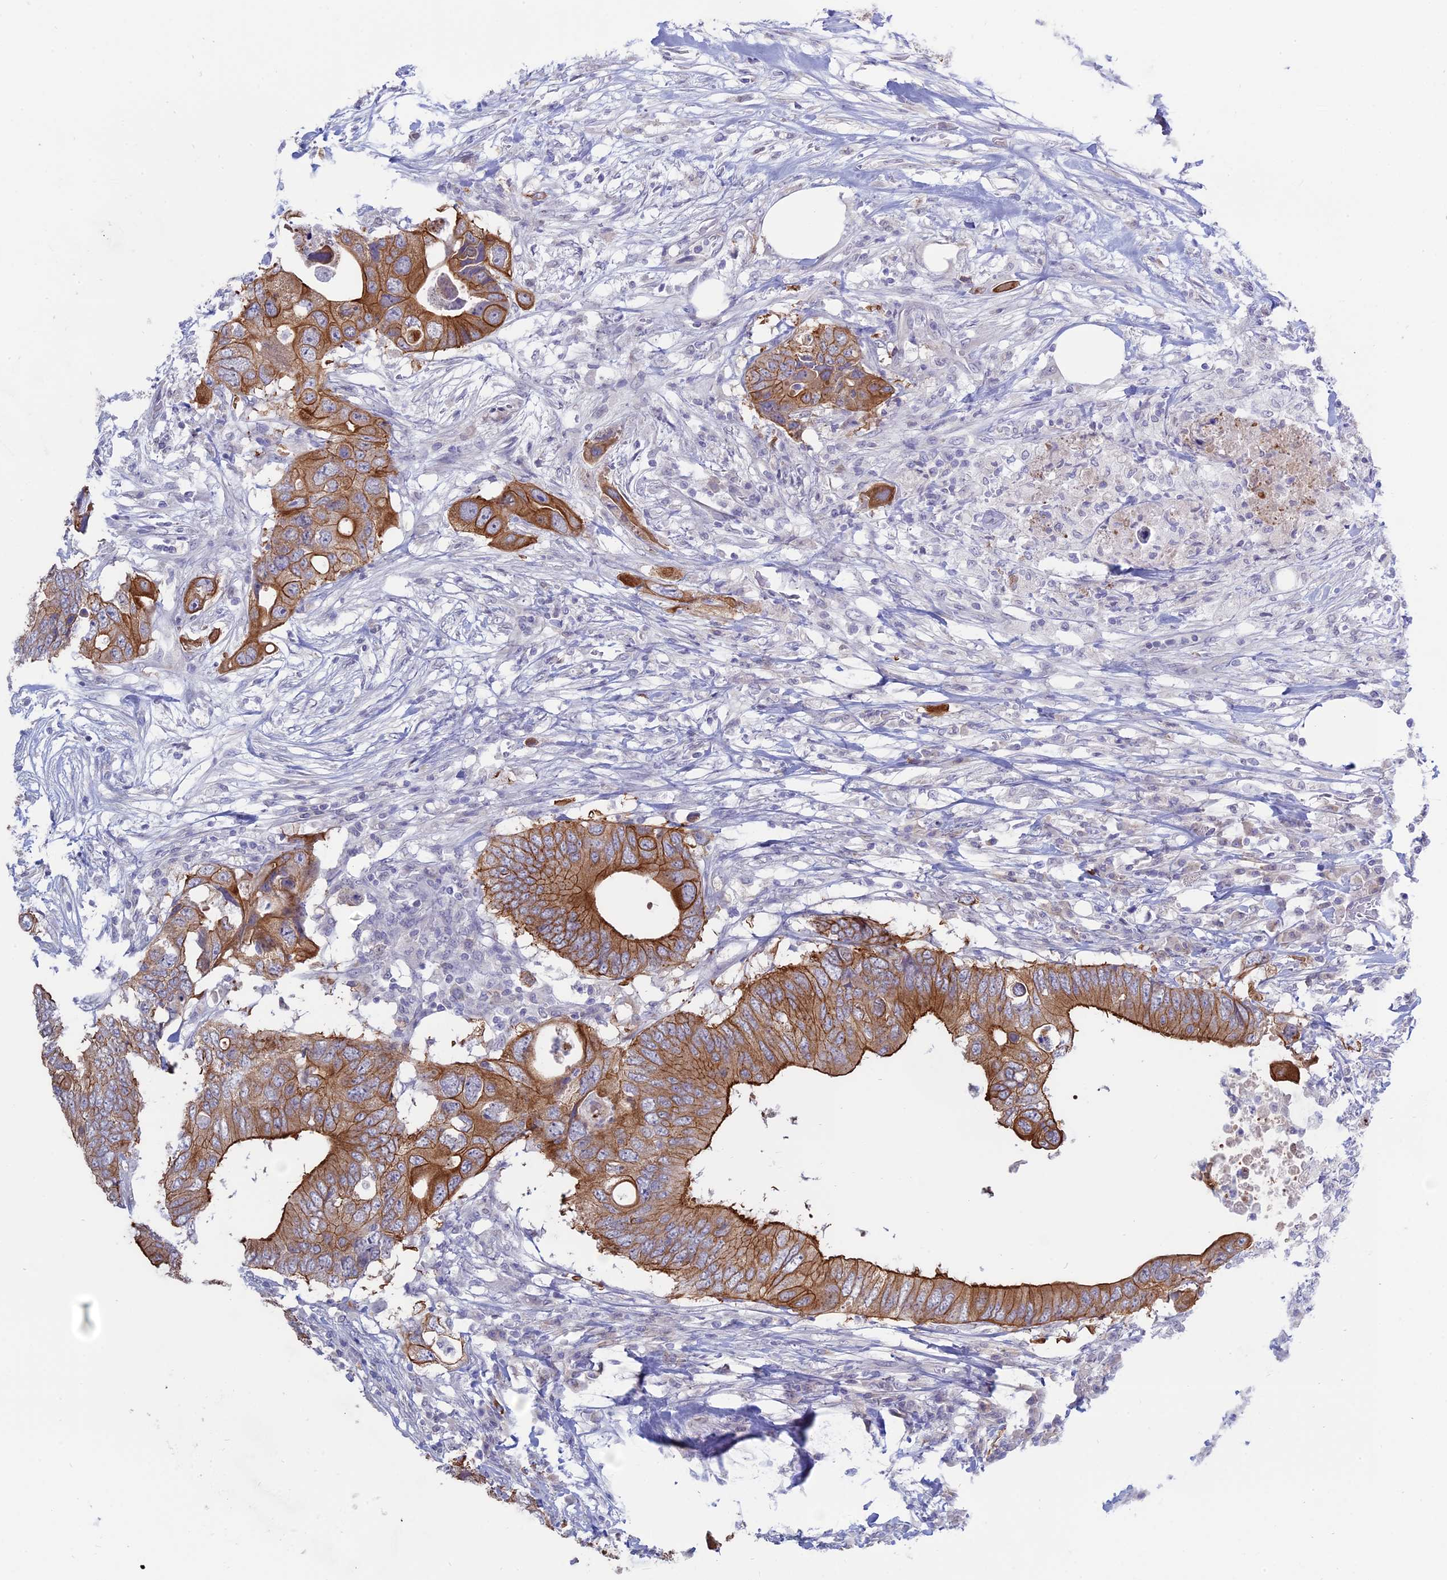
{"staining": {"intensity": "moderate", "quantity": ">75%", "location": "cytoplasmic/membranous"}, "tissue": "colorectal cancer", "cell_type": "Tumor cells", "image_type": "cancer", "snomed": [{"axis": "morphology", "description": "Adenocarcinoma, NOS"}, {"axis": "topography", "description": "Colon"}], "caption": "The immunohistochemical stain labels moderate cytoplasmic/membranous staining in tumor cells of adenocarcinoma (colorectal) tissue. (brown staining indicates protein expression, while blue staining denotes nuclei).", "gene": "MYO5B", "patient": {"sex": "male", "age": 71}}